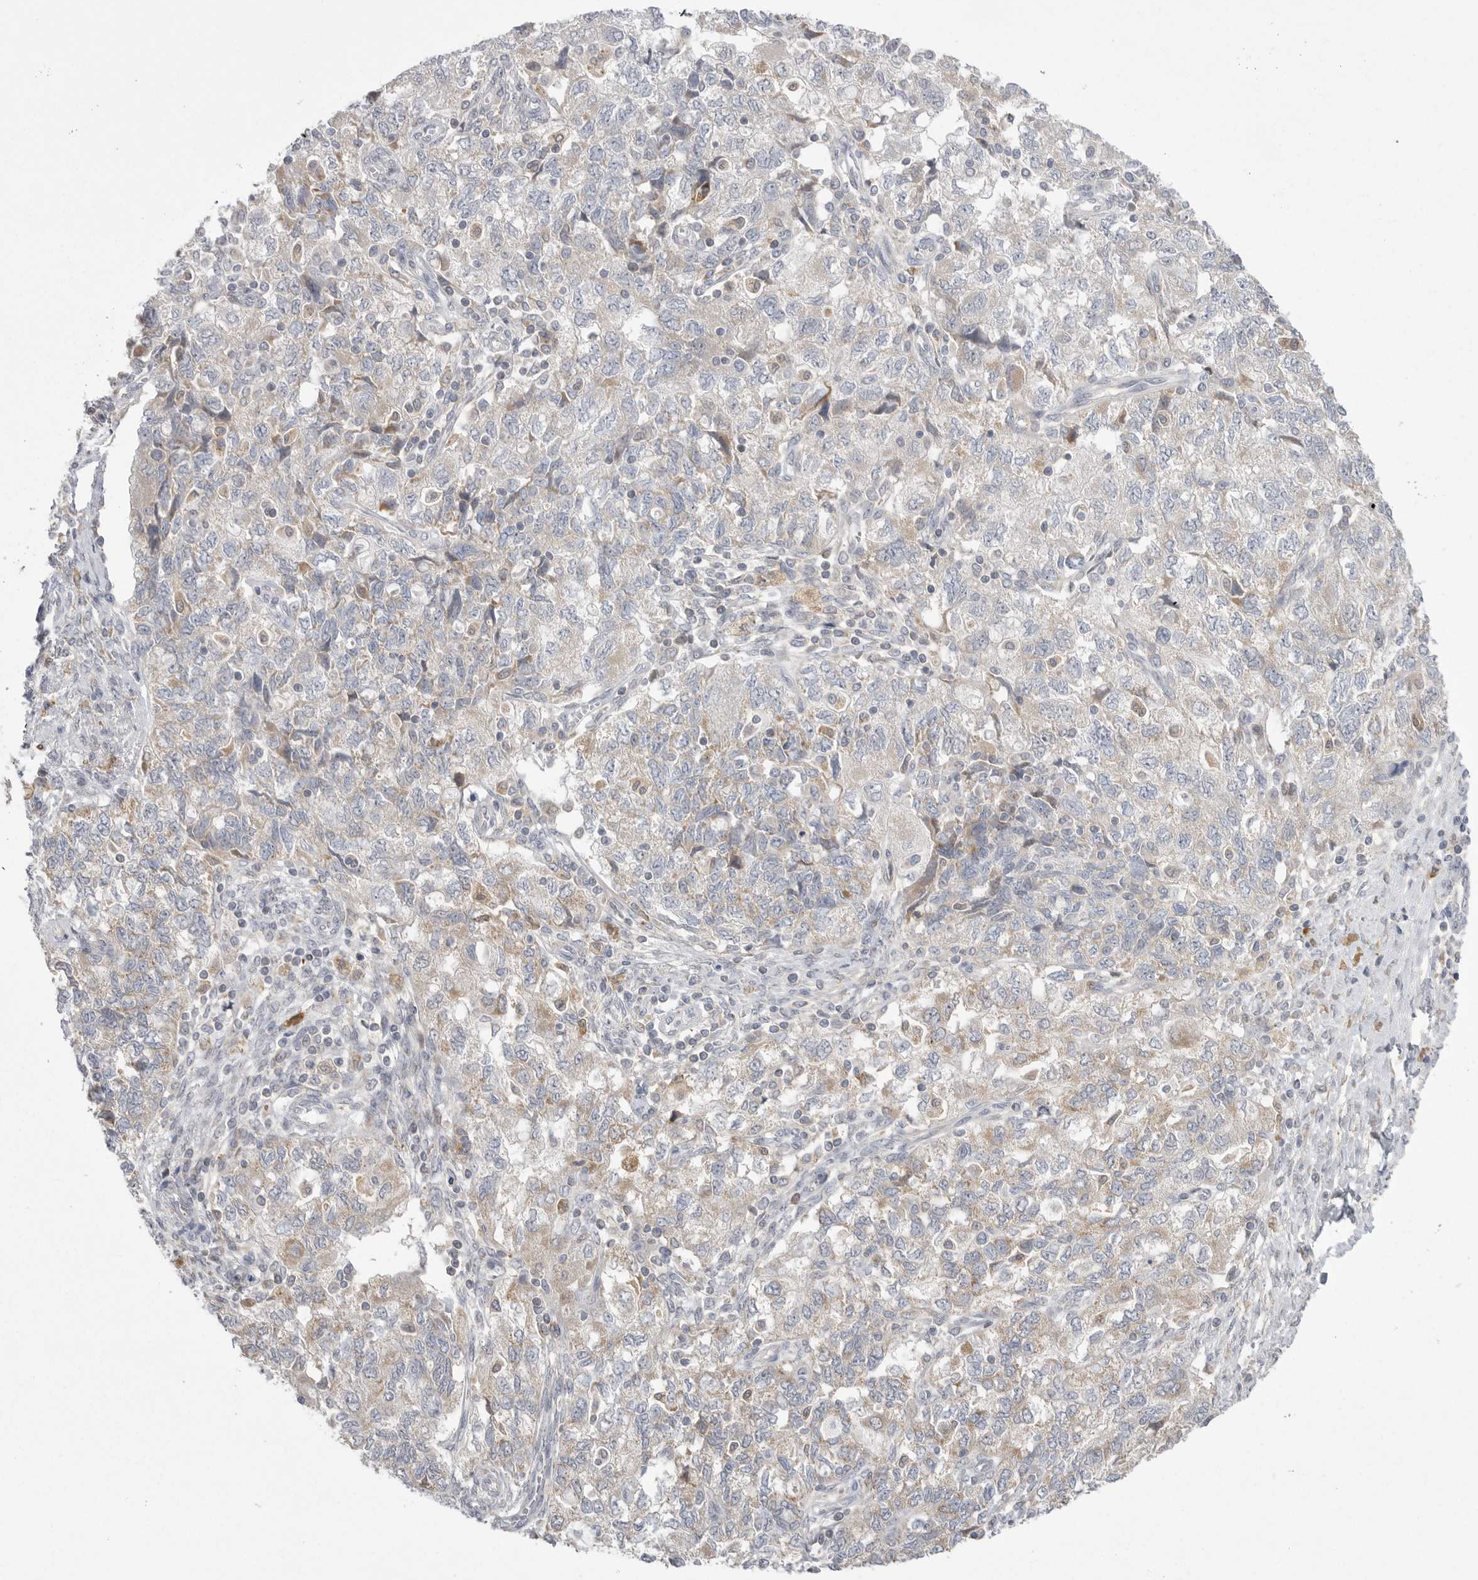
{"staining": {"intensity": "weak", "quantity": "<25%", "location": "cytoplasmic/membranous"}, "tissue": "ovarian cancer", "cell_type": "Tumor cells", "image_type": "cancer", "snomed": [{"axis": "morphology", "description": "Carcinoma, NOS"}, {"axis": "morphology", "description": "Cystadenocarcinoma, serous, NOS"}, {"axis": "topography", "description": "Ovary"}], "caption": "Ovarian cancer stained for a protein using immunohistochemistry (IHC) exhibits no staining tumor cells.", "gene": "KYAT3", "patient": {"sex": "female", "age": 69}}